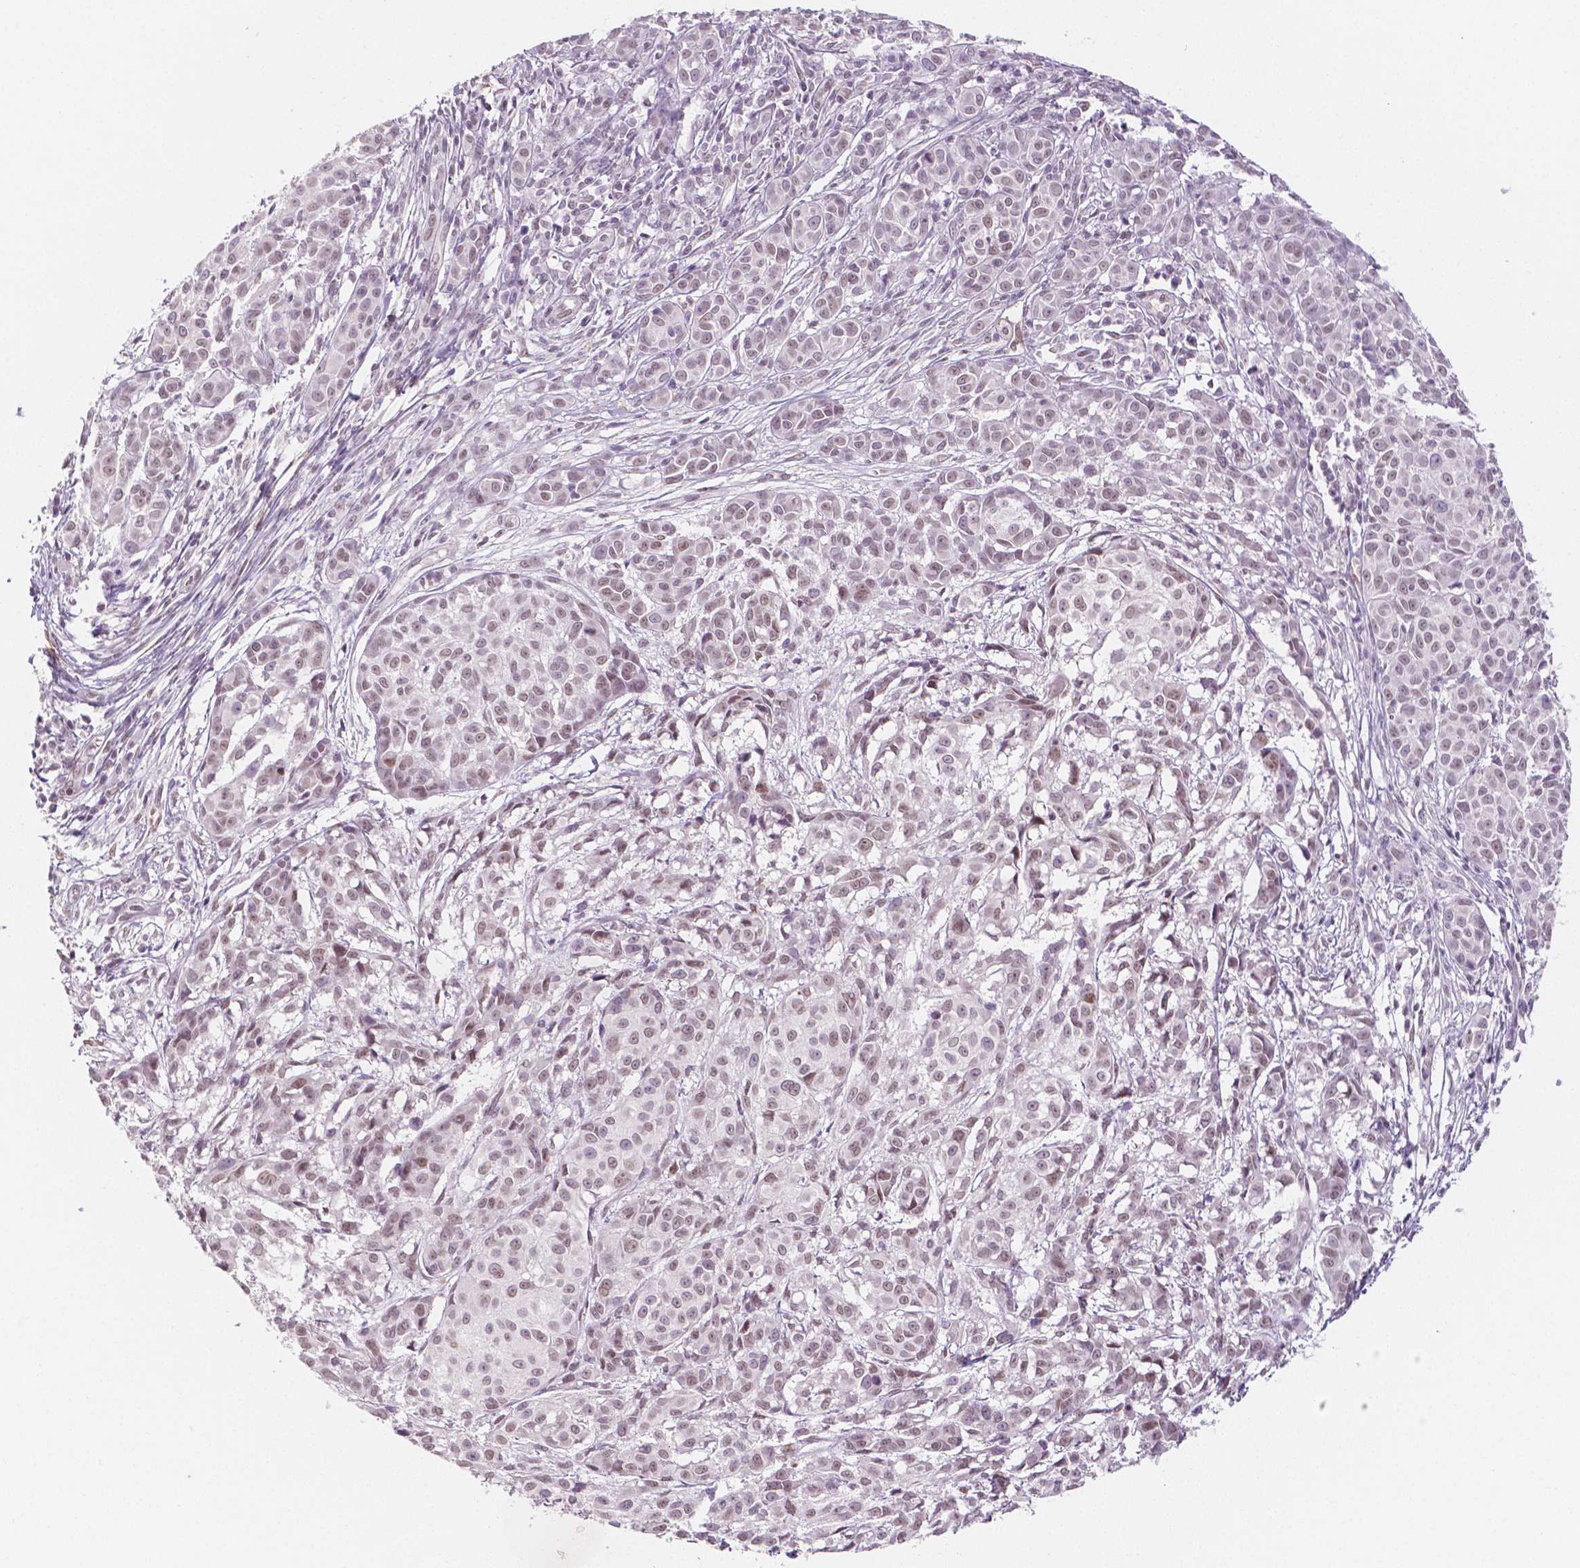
{"staining": {"intensity": "weak", "quantity": "25%-75%", "location": "nuclear"}, "tissue": "melanoma", "cell_type": "Tumor cells", "image_type": "cancer", "snomed": [{"axis": "morphology", "description": "Malignant melanoma, NOS"}, {"axis": "topography", "description": "Skin"}], "caption": "The micrograph reveals immunohistochemical staining of melanoma. There is weak nuclear expression is seen in approximately 25%-75% of tumor cells.", "gene": "KDM5B", "patient": {"sex": "male", "age": 48}}